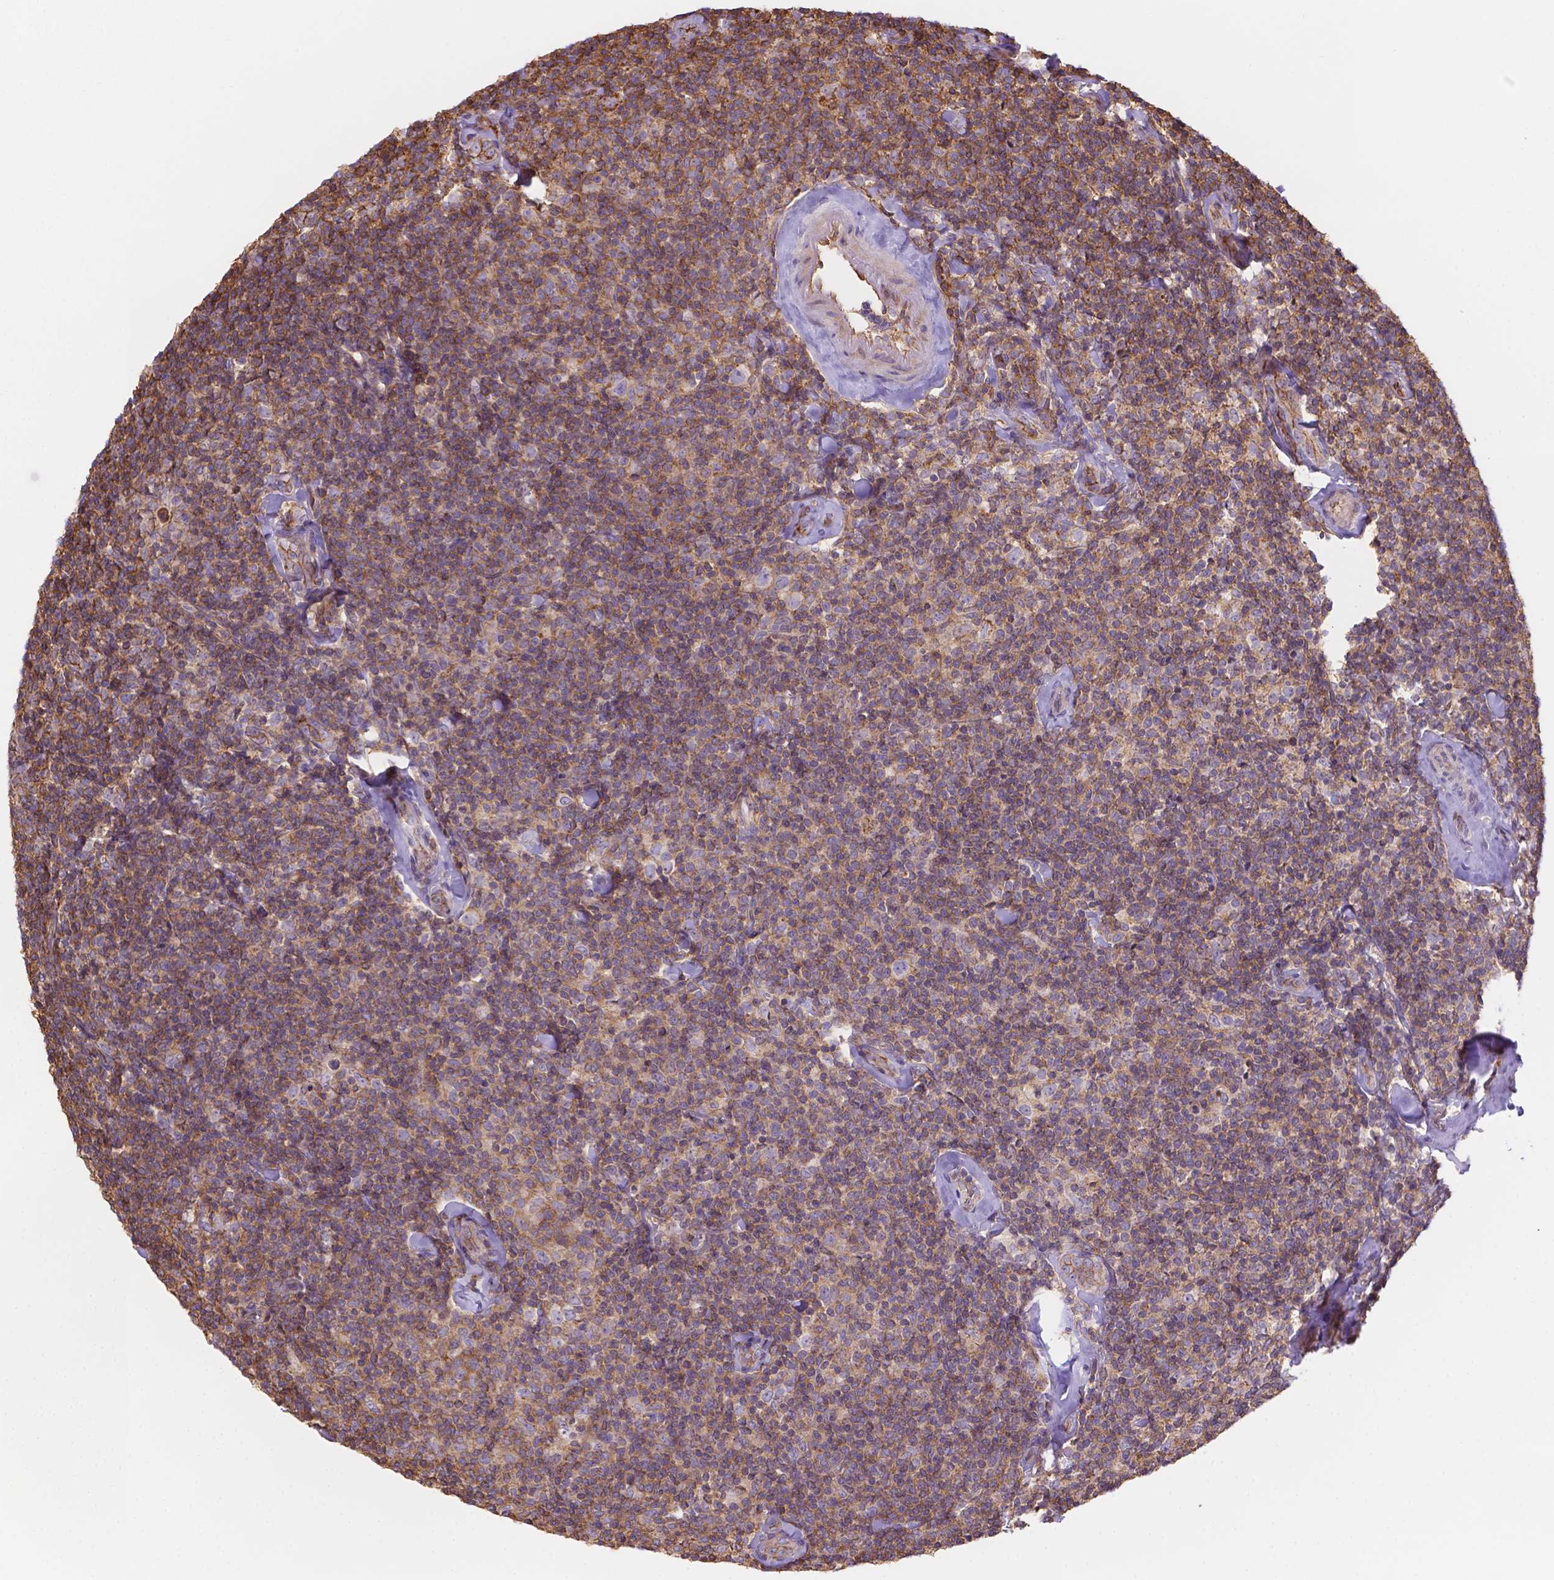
{"staining": {"intensity": "weak", "quantity": ">75%", "location": "cytoplasmic/membranous,nuclear"}, "tissue": "lymphoma", "cell_type": "Tumor cells", "image_type": "cancer", "snomed": [{"axis": "morphology", "description": "Malignant lymphoma, non-Hodgkin's type, Low grade"}, {"axis": "topography", "description": "Lymph node"}], "caption": "This is an image of immunohistochemistry staining of lymphoma, which shows weak positivity in the cytoplasmic/membranous and nuclear of tumor cells.", "gene": "DMWD", "patient": {"sex": "female", "age": 56}}